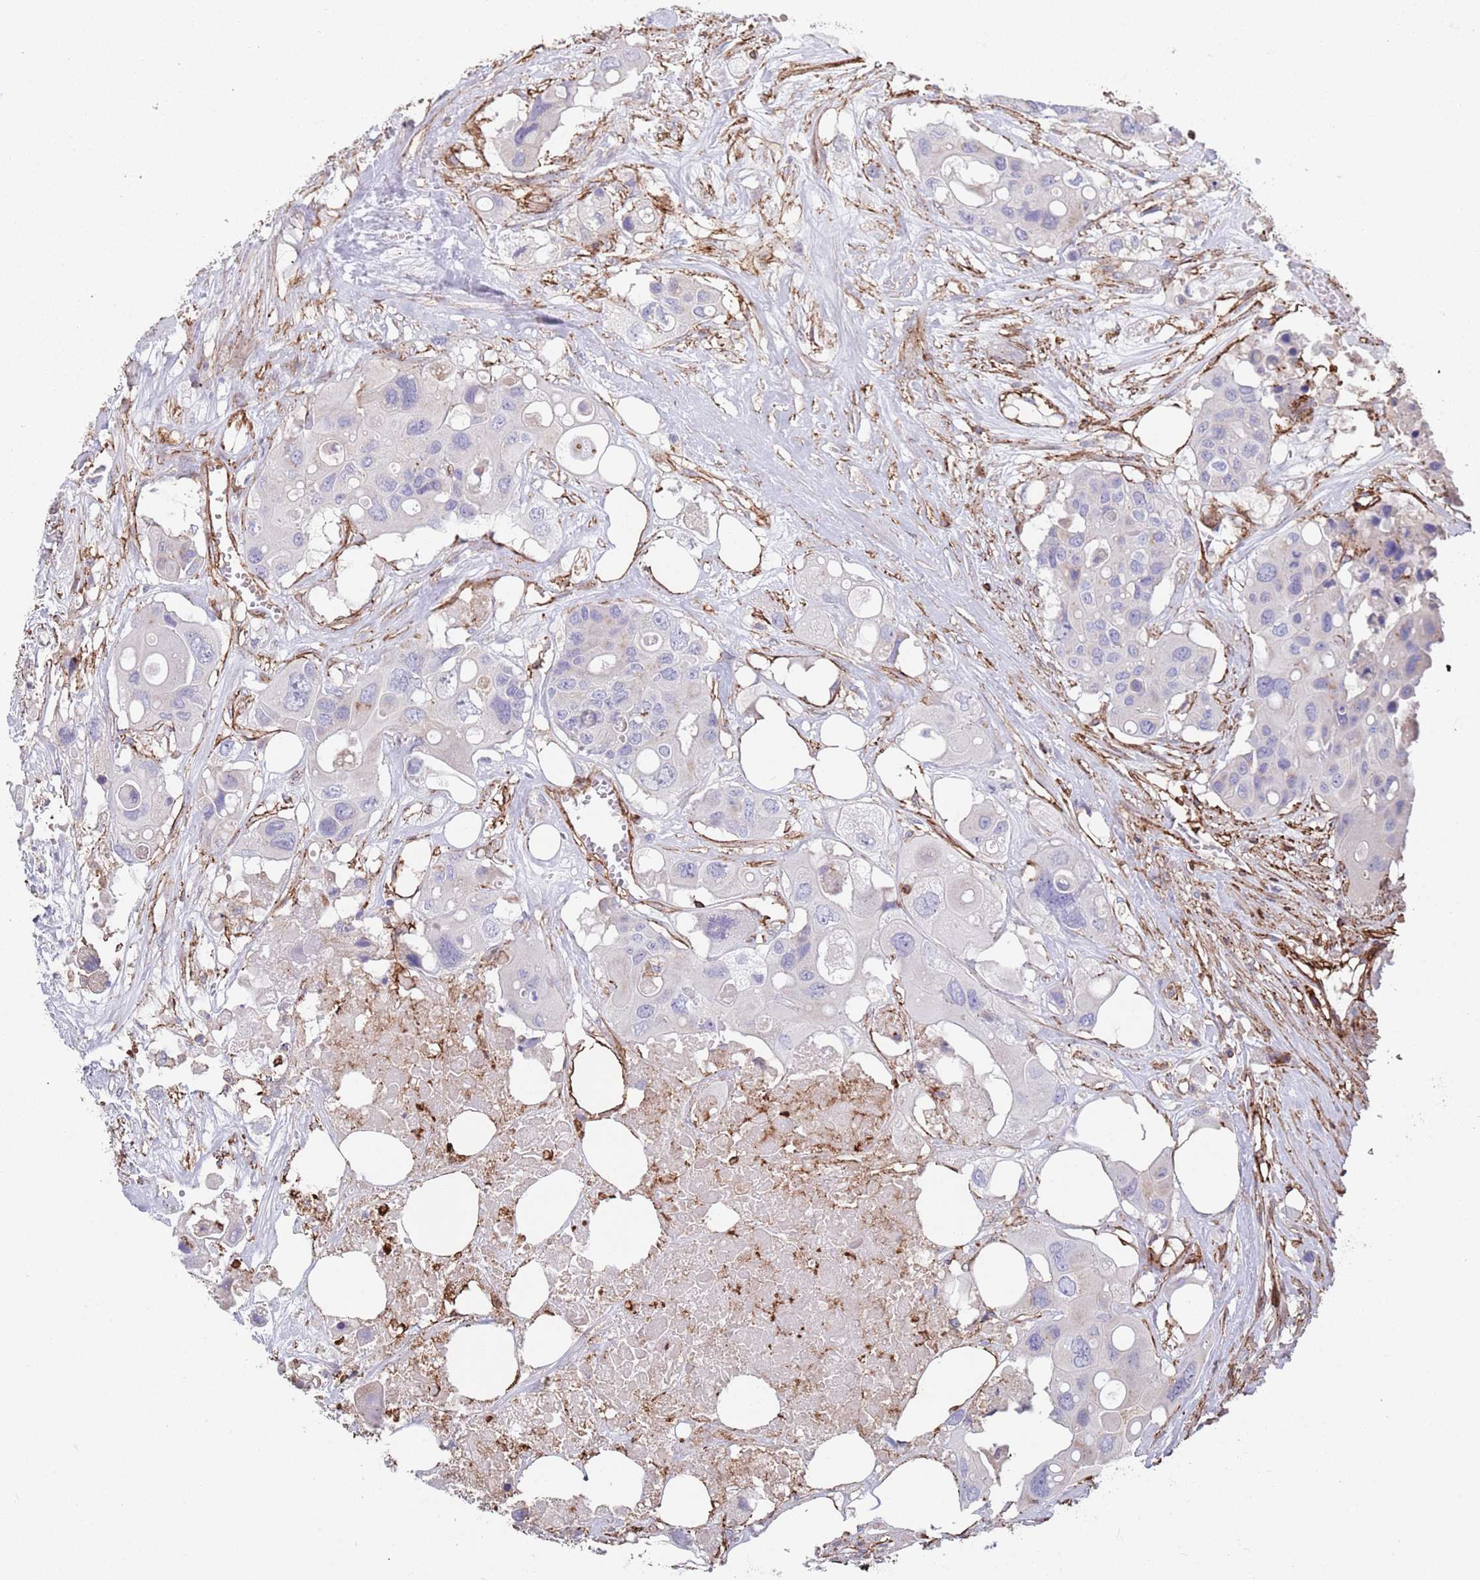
{"staining": {"intensity": "negative", "quantity": "none", "location": "none"}, "tissue": "colorectal cancer", "cell_type": "Tumor cells", "image_type": "cancer", "snomed": [{"axis": "morphology", "description": "Adenocarcinoma, NOS"}, {"axis": "topography", "description": "Colon"}], "caption": "Immunohistochemical staining of human adenocarcinoma (colorectal) displays no significant positivity in tumor cells.", "gene": "RNF144A", "patient": {"sex": "male", "age": 77}}